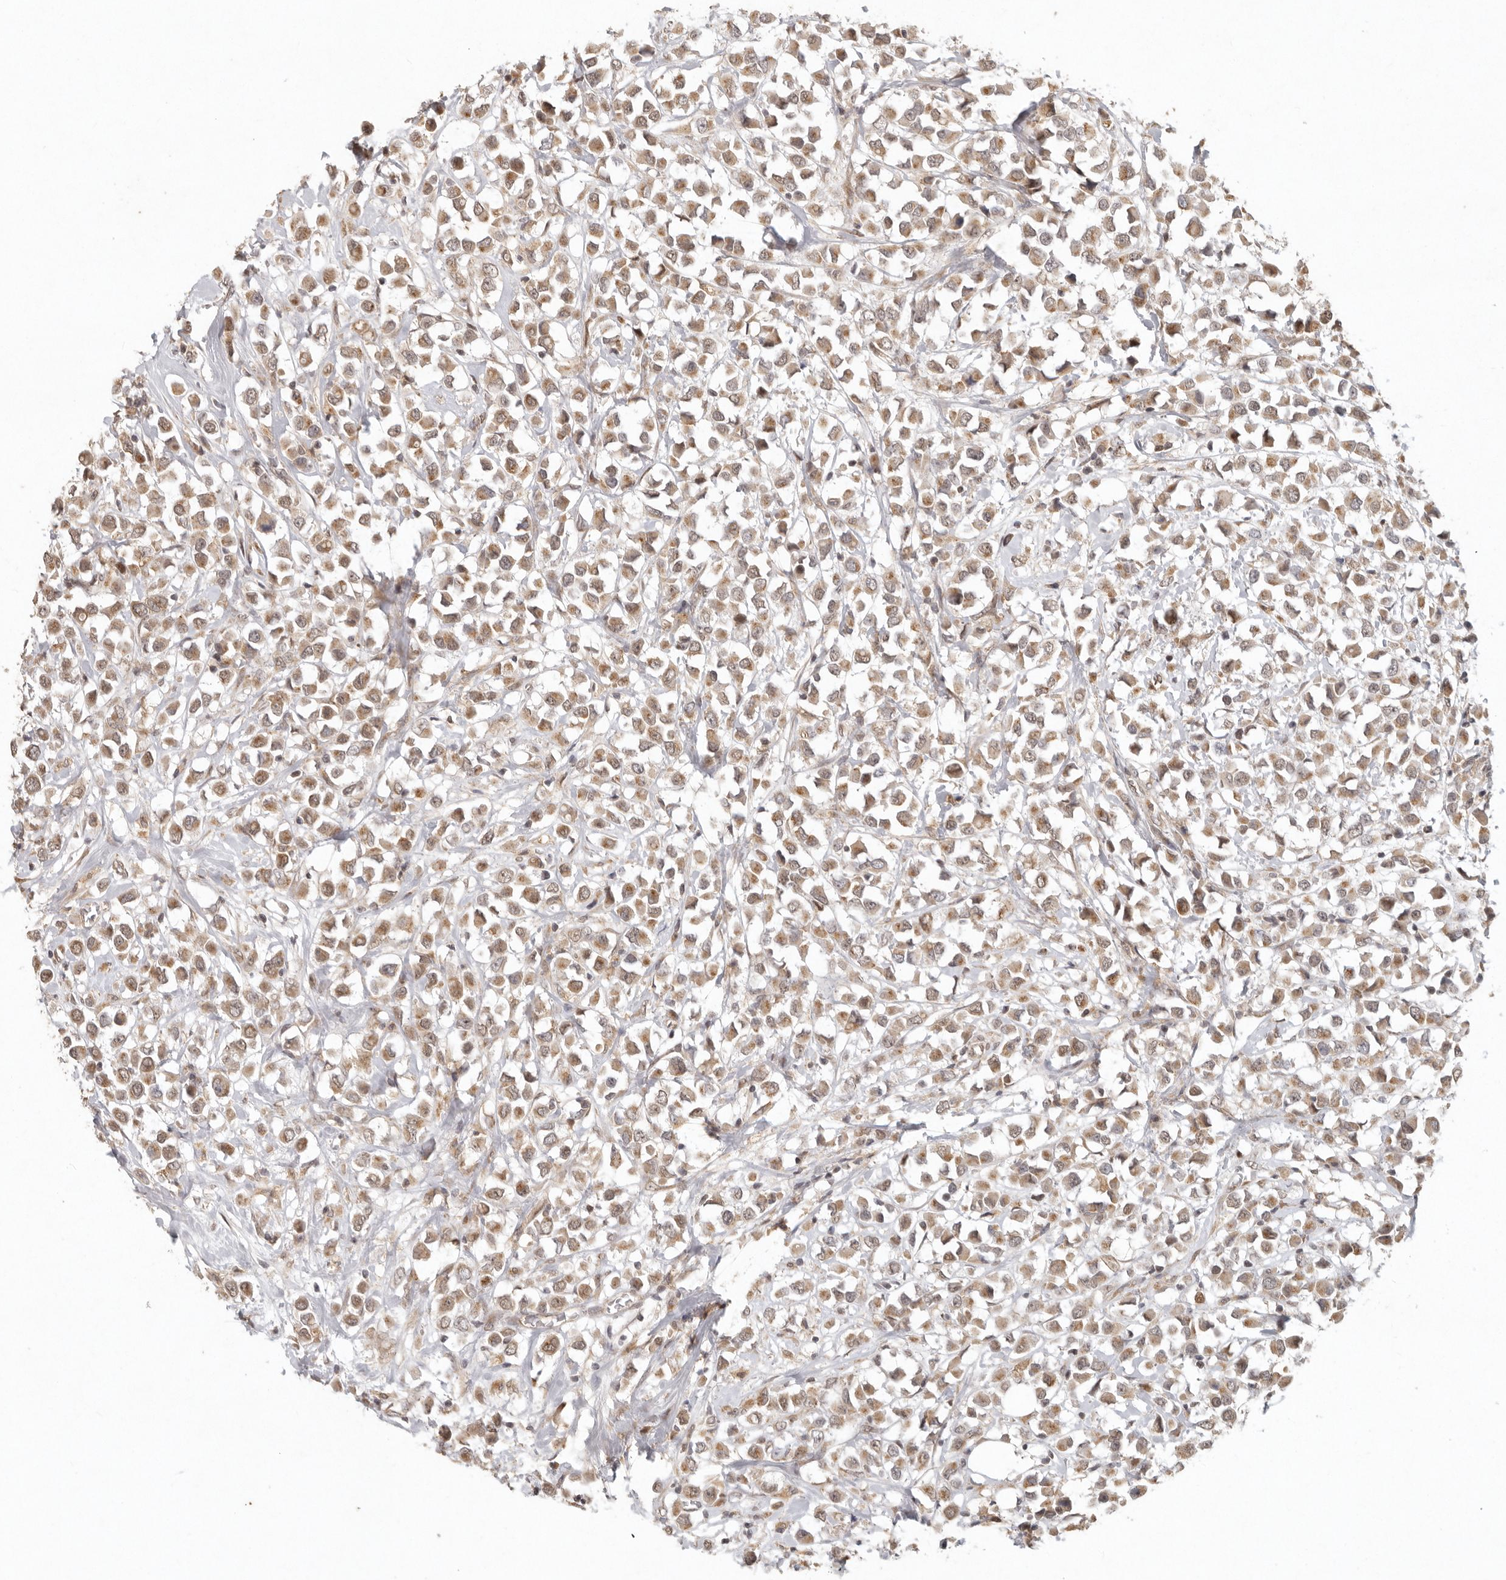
{"staining": {"intensity": "moderate", "quantity": ">75%", "location": "cytoplasmic/membranous"}, "tissue": "breast cancer", "cell_type": "Tumor cells", "image_type": "cancer", "snomed": [{"axis": "morphology", "description": "Duct carcinoma"}, {"axis": "topography", "description": "Breast"}], "caption": "Immunohistochemical staining of human breast cancer exhibits moderate cytoplasmic/membranous protein staining in approximately >75% of tumor cells. Nuclei are stained in blue.", "gene": "LRRC75A", "patient": {"sex": "female", "age": 61}}